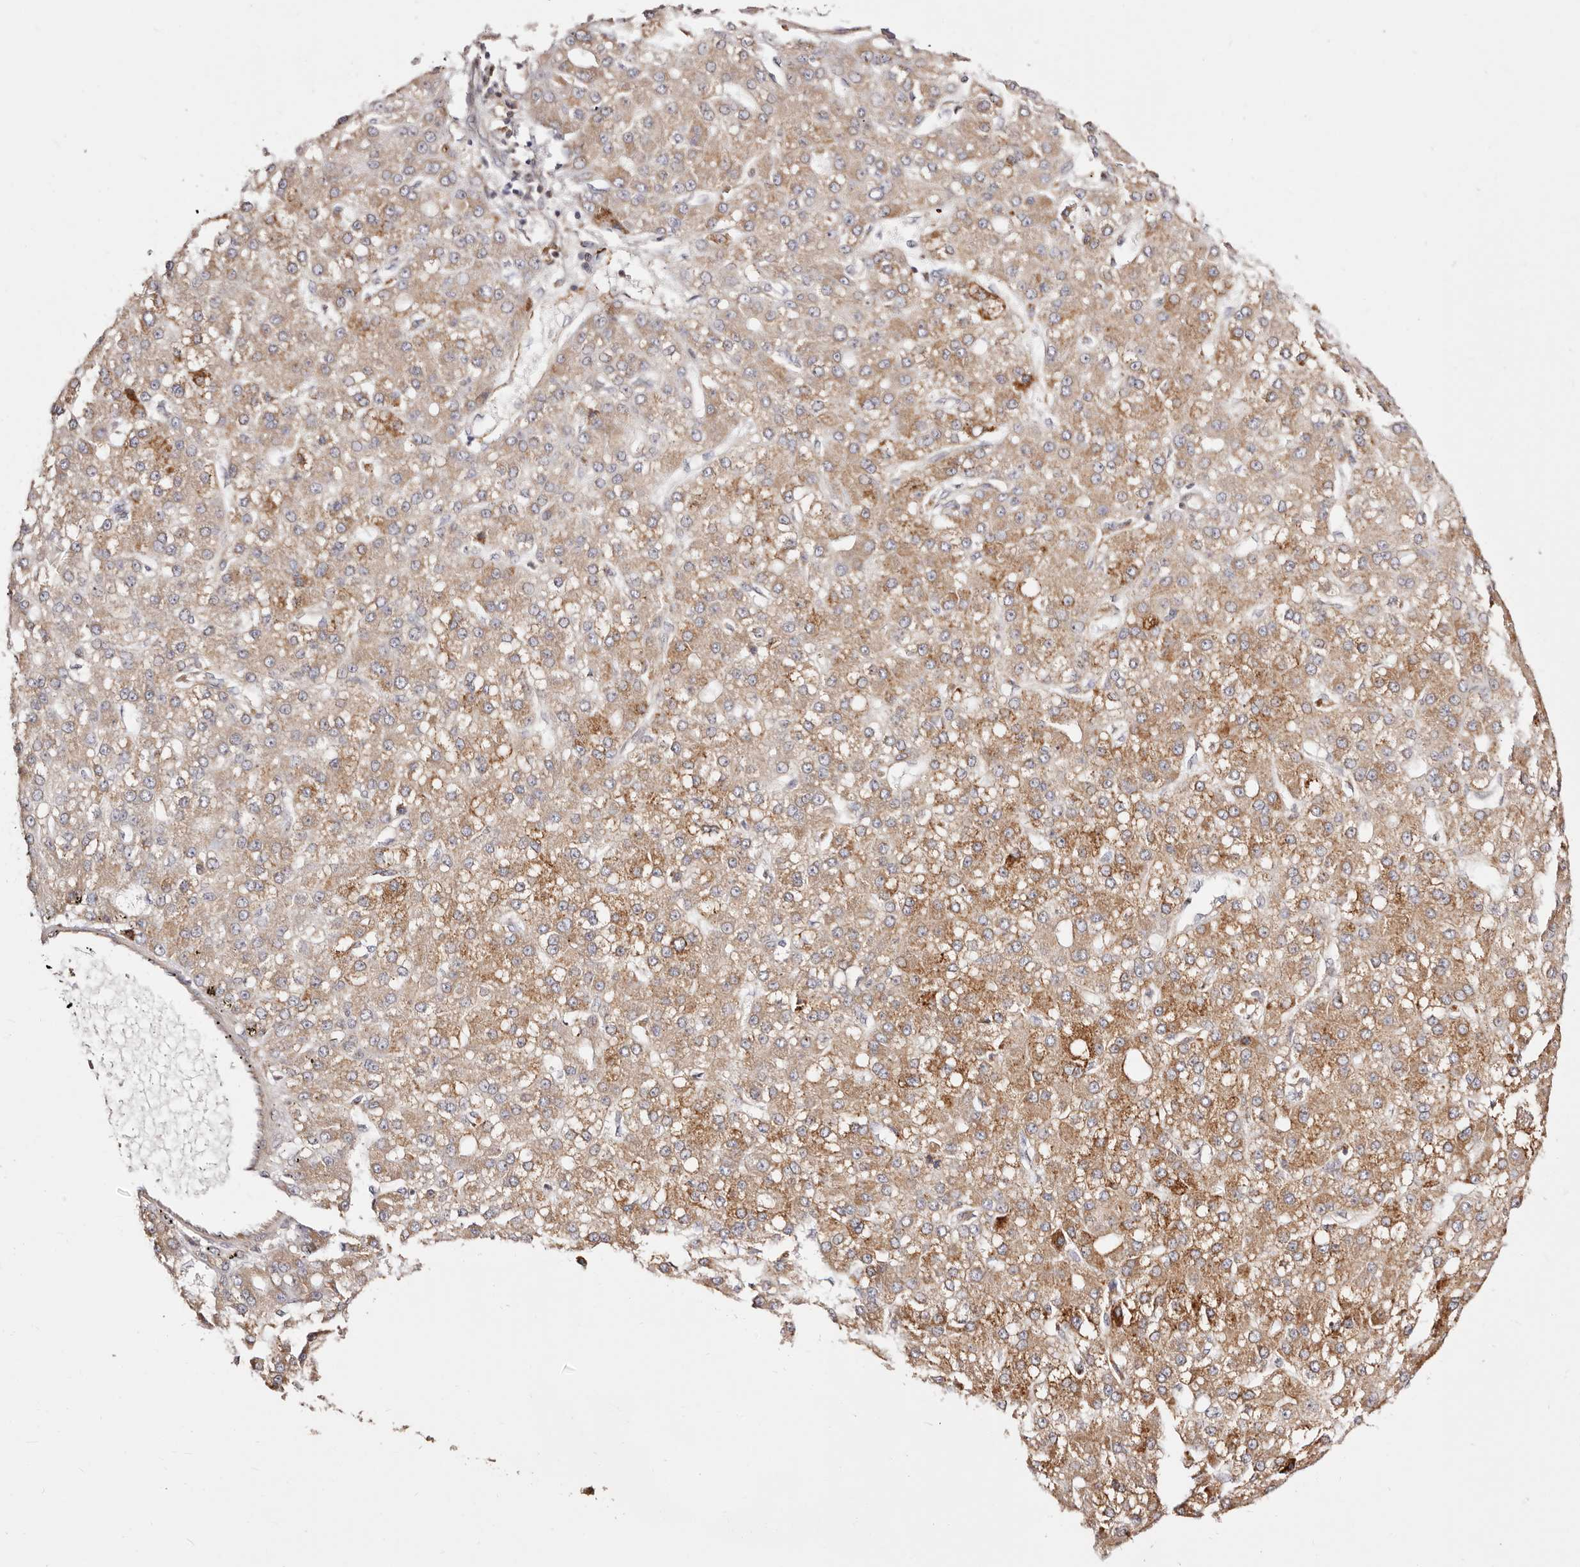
{"staining": {"intensity": "moderate", "quantity": ">75%", "location": "cytoplasmic/membranous"}, "tissue": "liver cancer", "cell_type": "Tumor cells", "image_type": "cancer", "snomed": [{"axis": "morphology", "description": "Carcinoma, Hepatocellular, NOS"}, {"axis": "topography", "description": "Liver"}], "caption": "This micrograph shows immunohistochemistry (IHC) staining of human liver hepatocellular carcinoma, with medium moderate cytoplasmic/membranous staining in about >75% of tumor cells.", "gene": "MAPK1", "patient": {"sex": "male", "age": 67}}